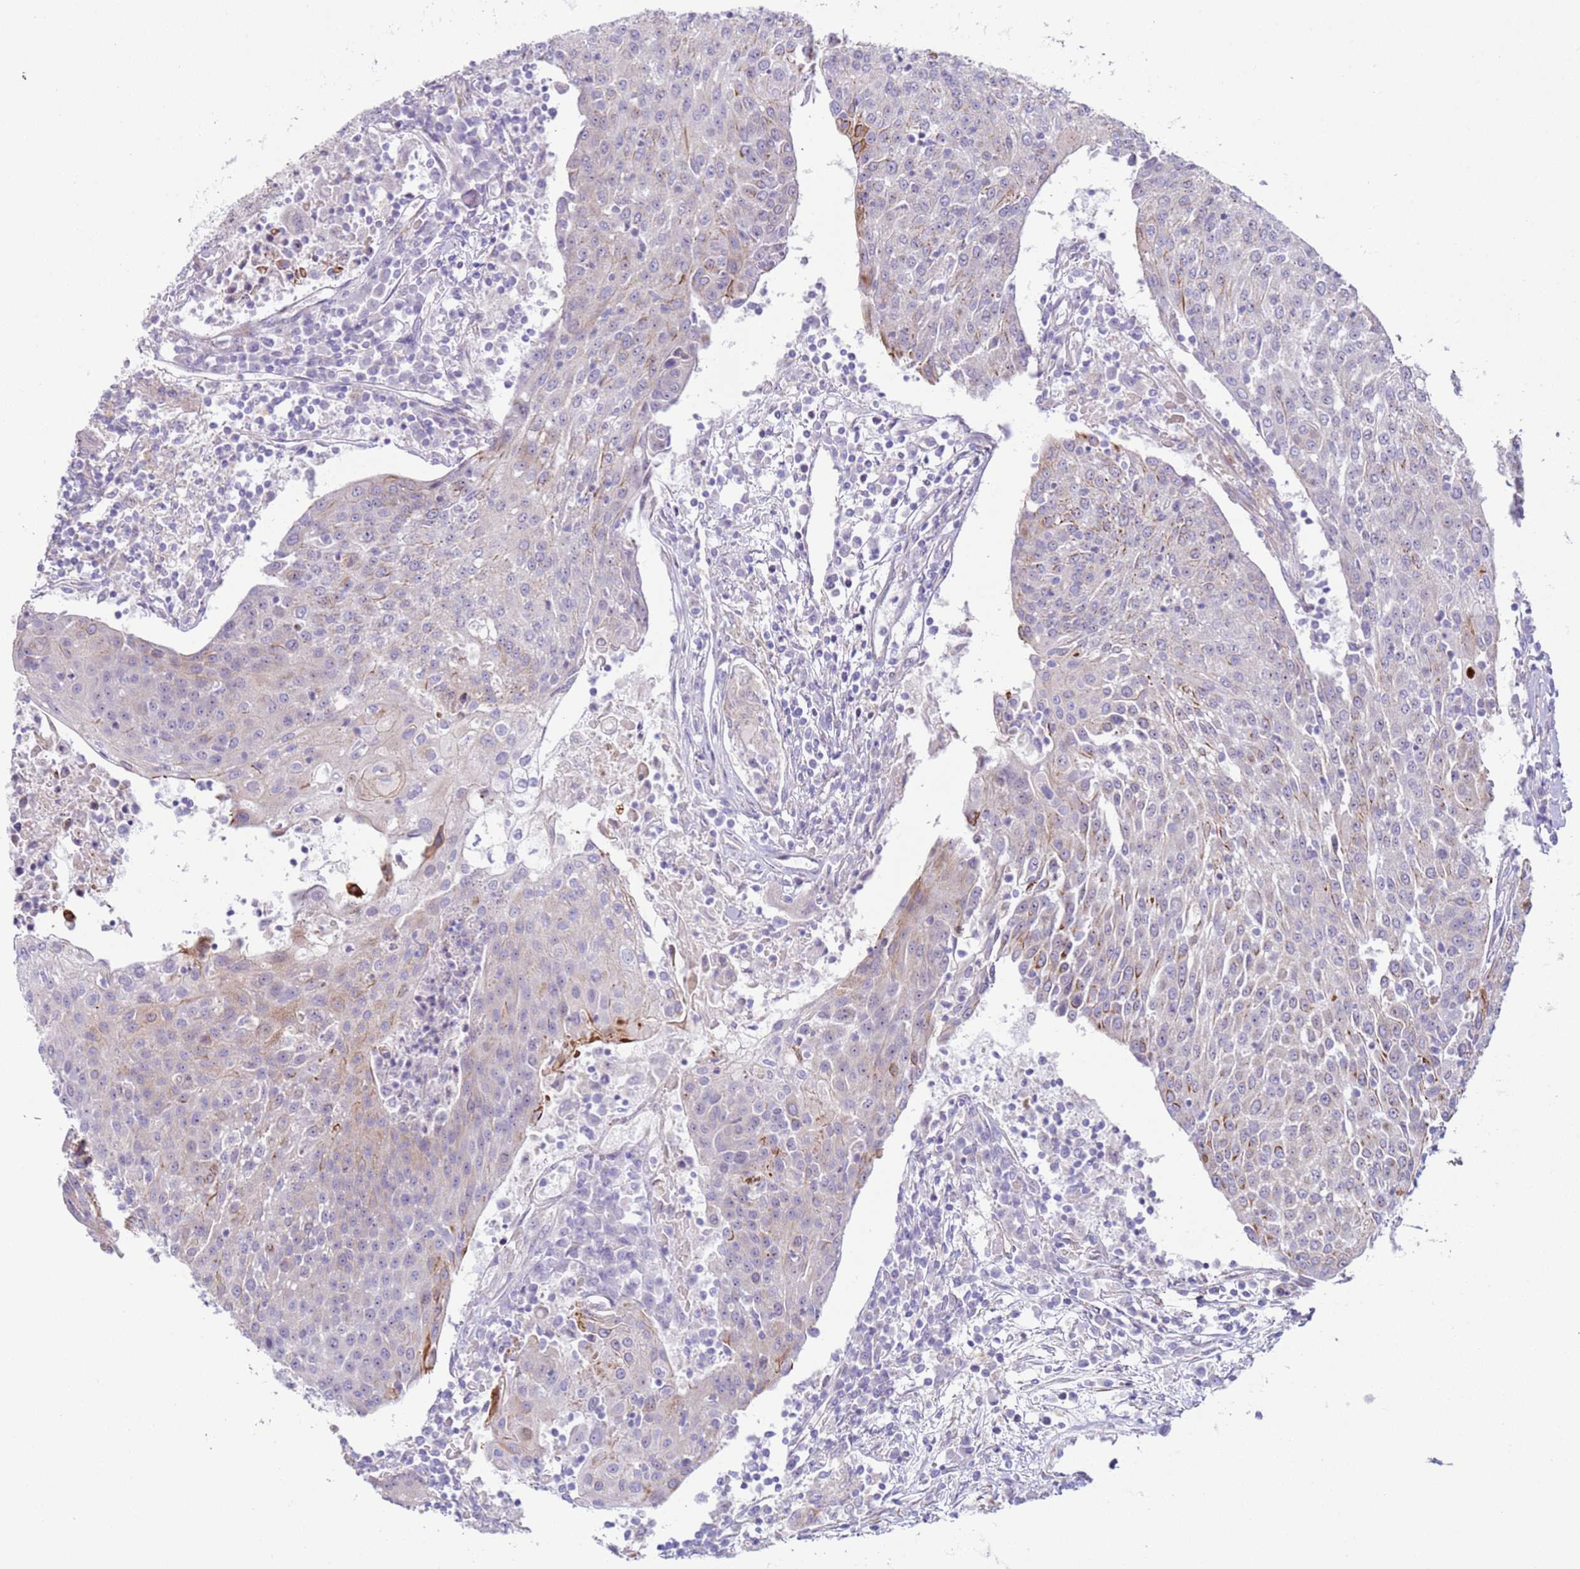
{"staining": {"intensity": "negative", "quantity": "none", "location": "none"}, "tissue": "urothelial cancer", "cell_type": "Tumor cells", "image_type": "cancer", "snomed": [{"axis": "morphology", "description": "Urothelial carcinoma, High grade"}, {"axis": "topography", "description": "Urinary bladder"}], "caption": "Immunohistochemical staining of human high-grade urothelial carcinoma demonstrates no significant staining in tumor cells.", "gene": "HEATR1", "patient": {"sex": "female", "age": 85}}